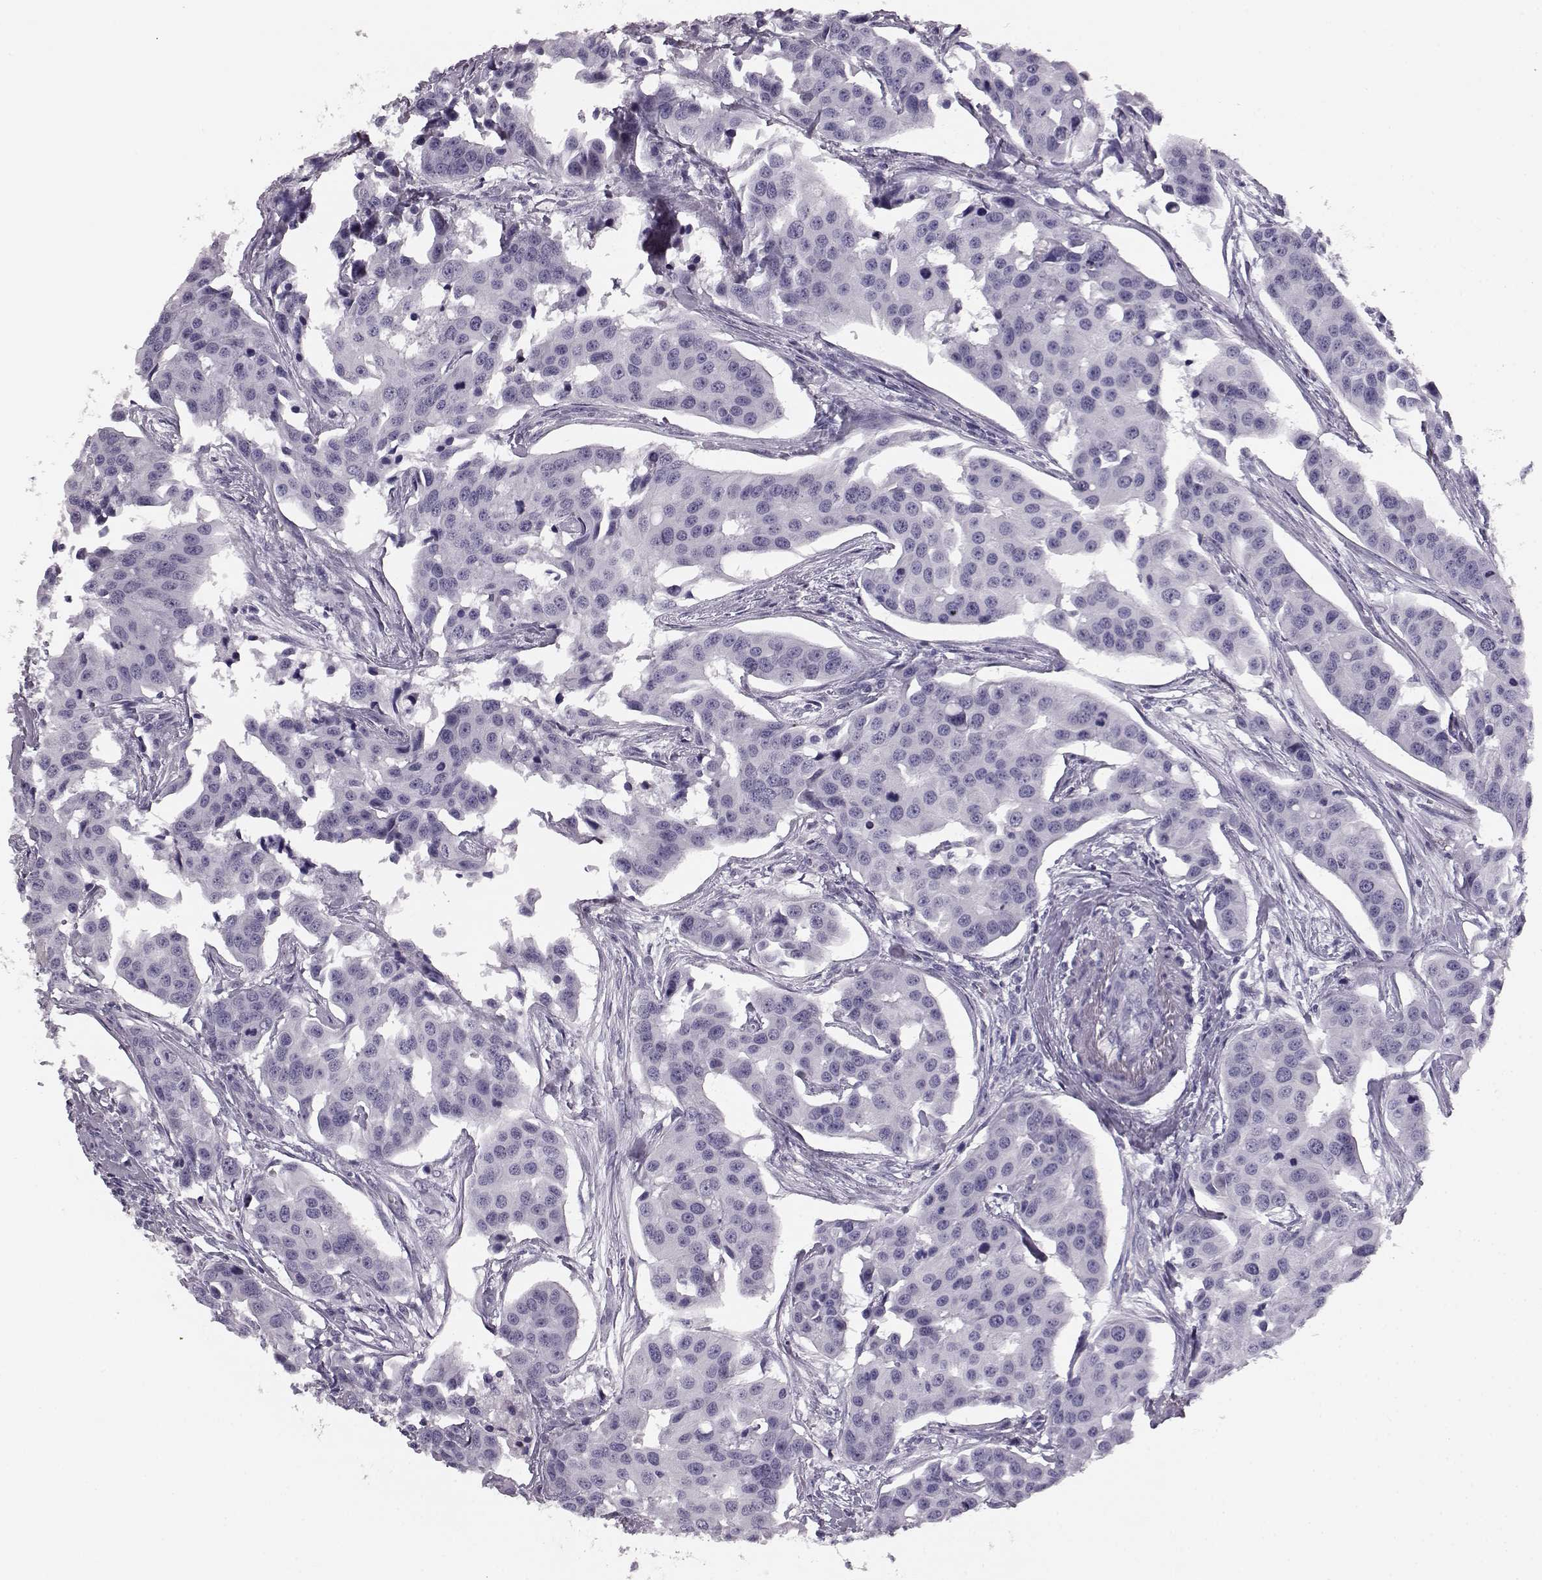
{"staining": {"intensity": "negative", "quantity": "none", "location": "none"}, "tissue": "head and neck cancer", "cell_type": "Tumor cells", "image_type": "cancer", "snomed": [{"axis": "morphology", "description": "Adenocarcinoma, NOS"}, {"axis": "topography", "description": "Head-Neck"}], "caption": "Micrograph shows no protein positivity in tumor cells of head and neck cancer (adenocarcinoma) tissue.", "gene": "BFSP2", "patient": {"sex": "male", "age": 76}}